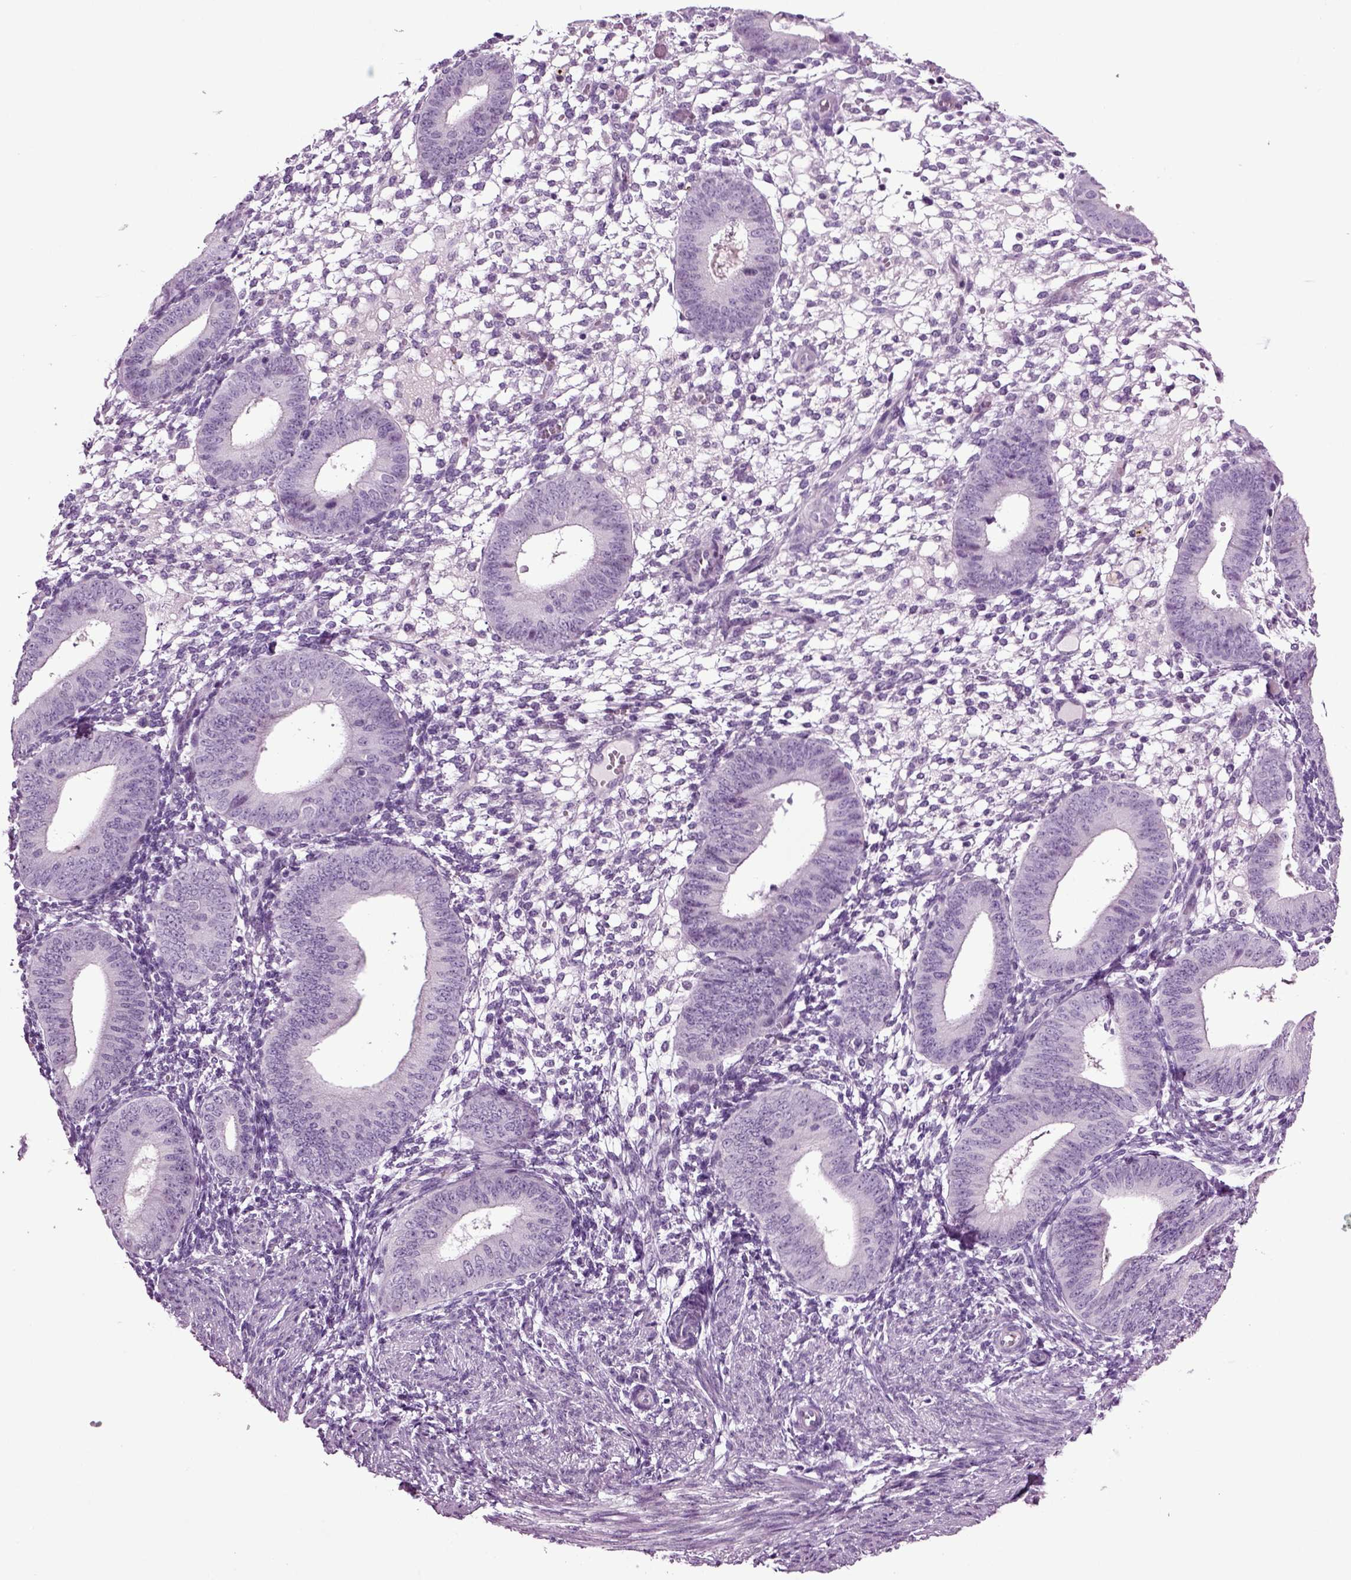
{"staining": {"intensity": "negative", "quantity": "none", "location": "none"}, "tissue": "endometrium", "cell_type": "Cells in endometrial stroma", "image_type": "normal", "snomed": [{"axis": "morphology", "description": "Normal tissue, NOS"}, {"axis": "topography", "description": "Endometrium"}], "caption": "DAB (3,3'-diaminobenzidine) immunohistochemical staining of unremarkable human endometrium shows no significant staining in cells in endometrial stroma.", "gene": "SLC17A6", "patient": {"sex": "female", "age": 39}}